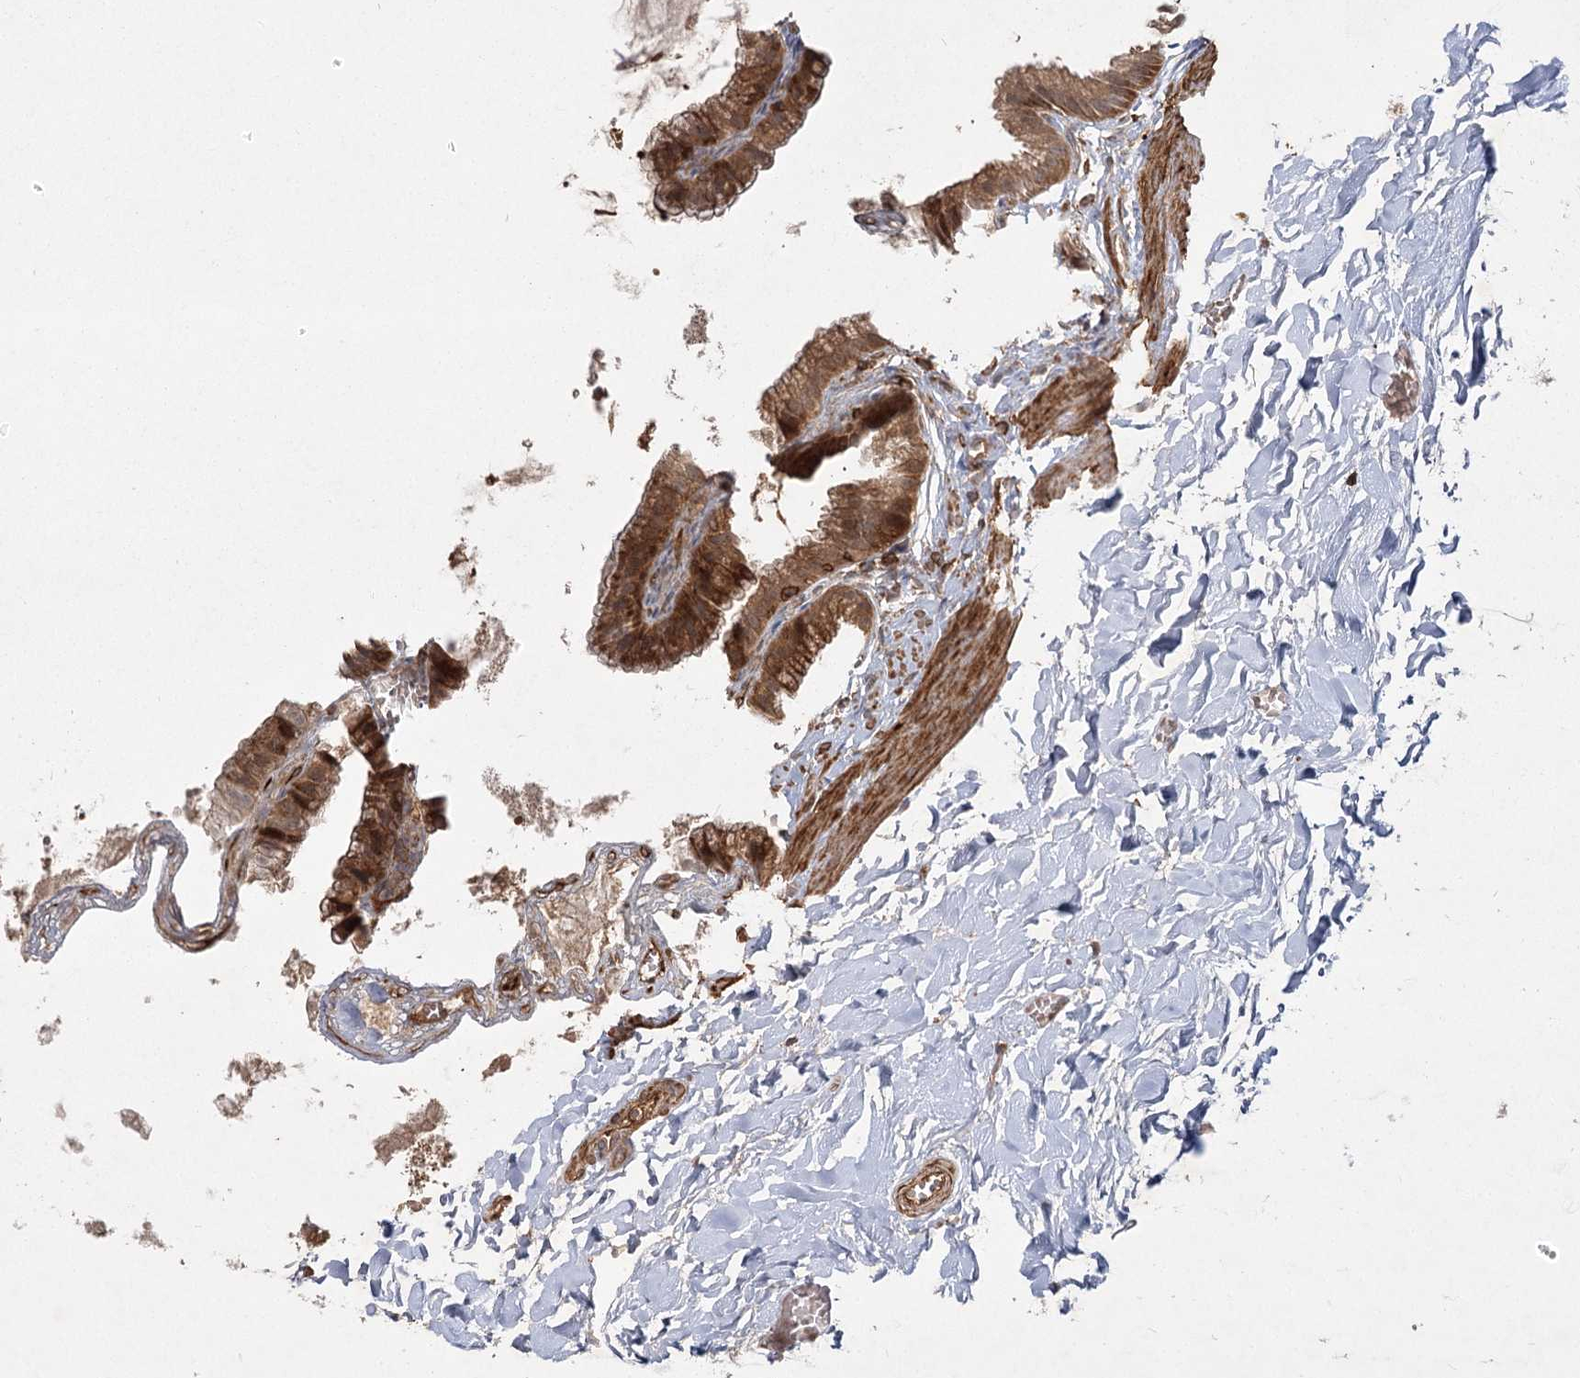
{"staining": {"intensity": "moderate", "quantity": ">75%", "location": "cytoplasmic/membranous"}, "tissue": "gallbladder", "cell_type": "Glandular cells", "image_type": "normal", "snomed": [{"axis": "morphology", "description": "Normal tissue, NOS"}, {"axis": "topography", "description": "Gallbladder"}], "caption": "About >75% of glandular cells in benign gallbladder reveal moderate cytoplasmic/membranous protein staining as visualized by brown immunohistochemical staining.", "gene": "MDFIC", "patient": {"sex": "male", "age": 38}}